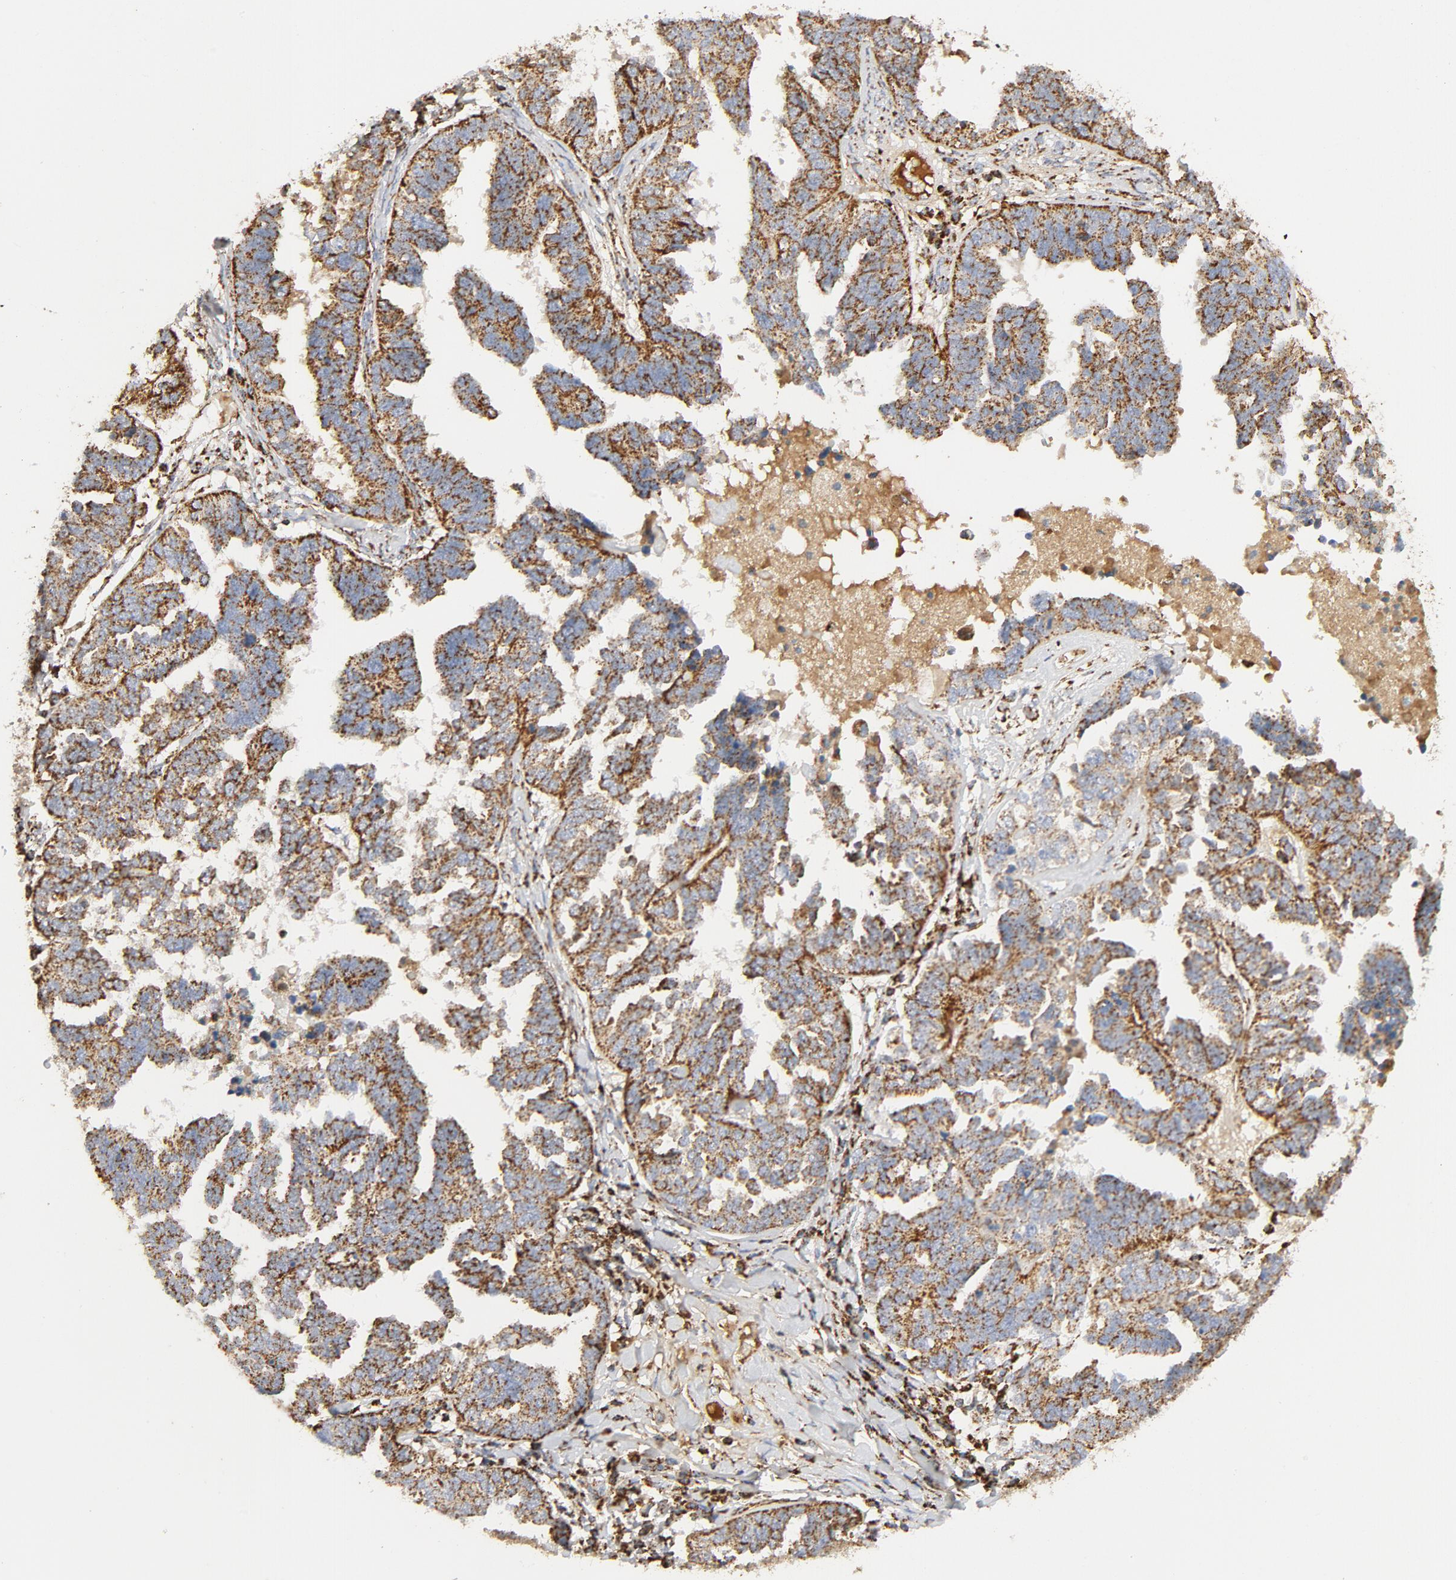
{"staining": {"intensity": "moderate", "quantity": ">75%", "location": "cytoplasmic/membranous"}, "tissue": "ovarian cancer", "cell_type": "Tumor cells", "image_type": "cancer", "snomed": [{"axis": "morphology", "description": "Cystadenocarcinoma, serous, NOS"}, {"axis": "topography", "description": "Ovary"}], "caption": "The image shows a brown stain indicating the presence of a protein in the cytoplasmic/membranous of tumor cells in ovarian cancer. Nuclei are stained in blue.", "gene": "PCNX4", "patient": {"sex": "female", "age": 82}}